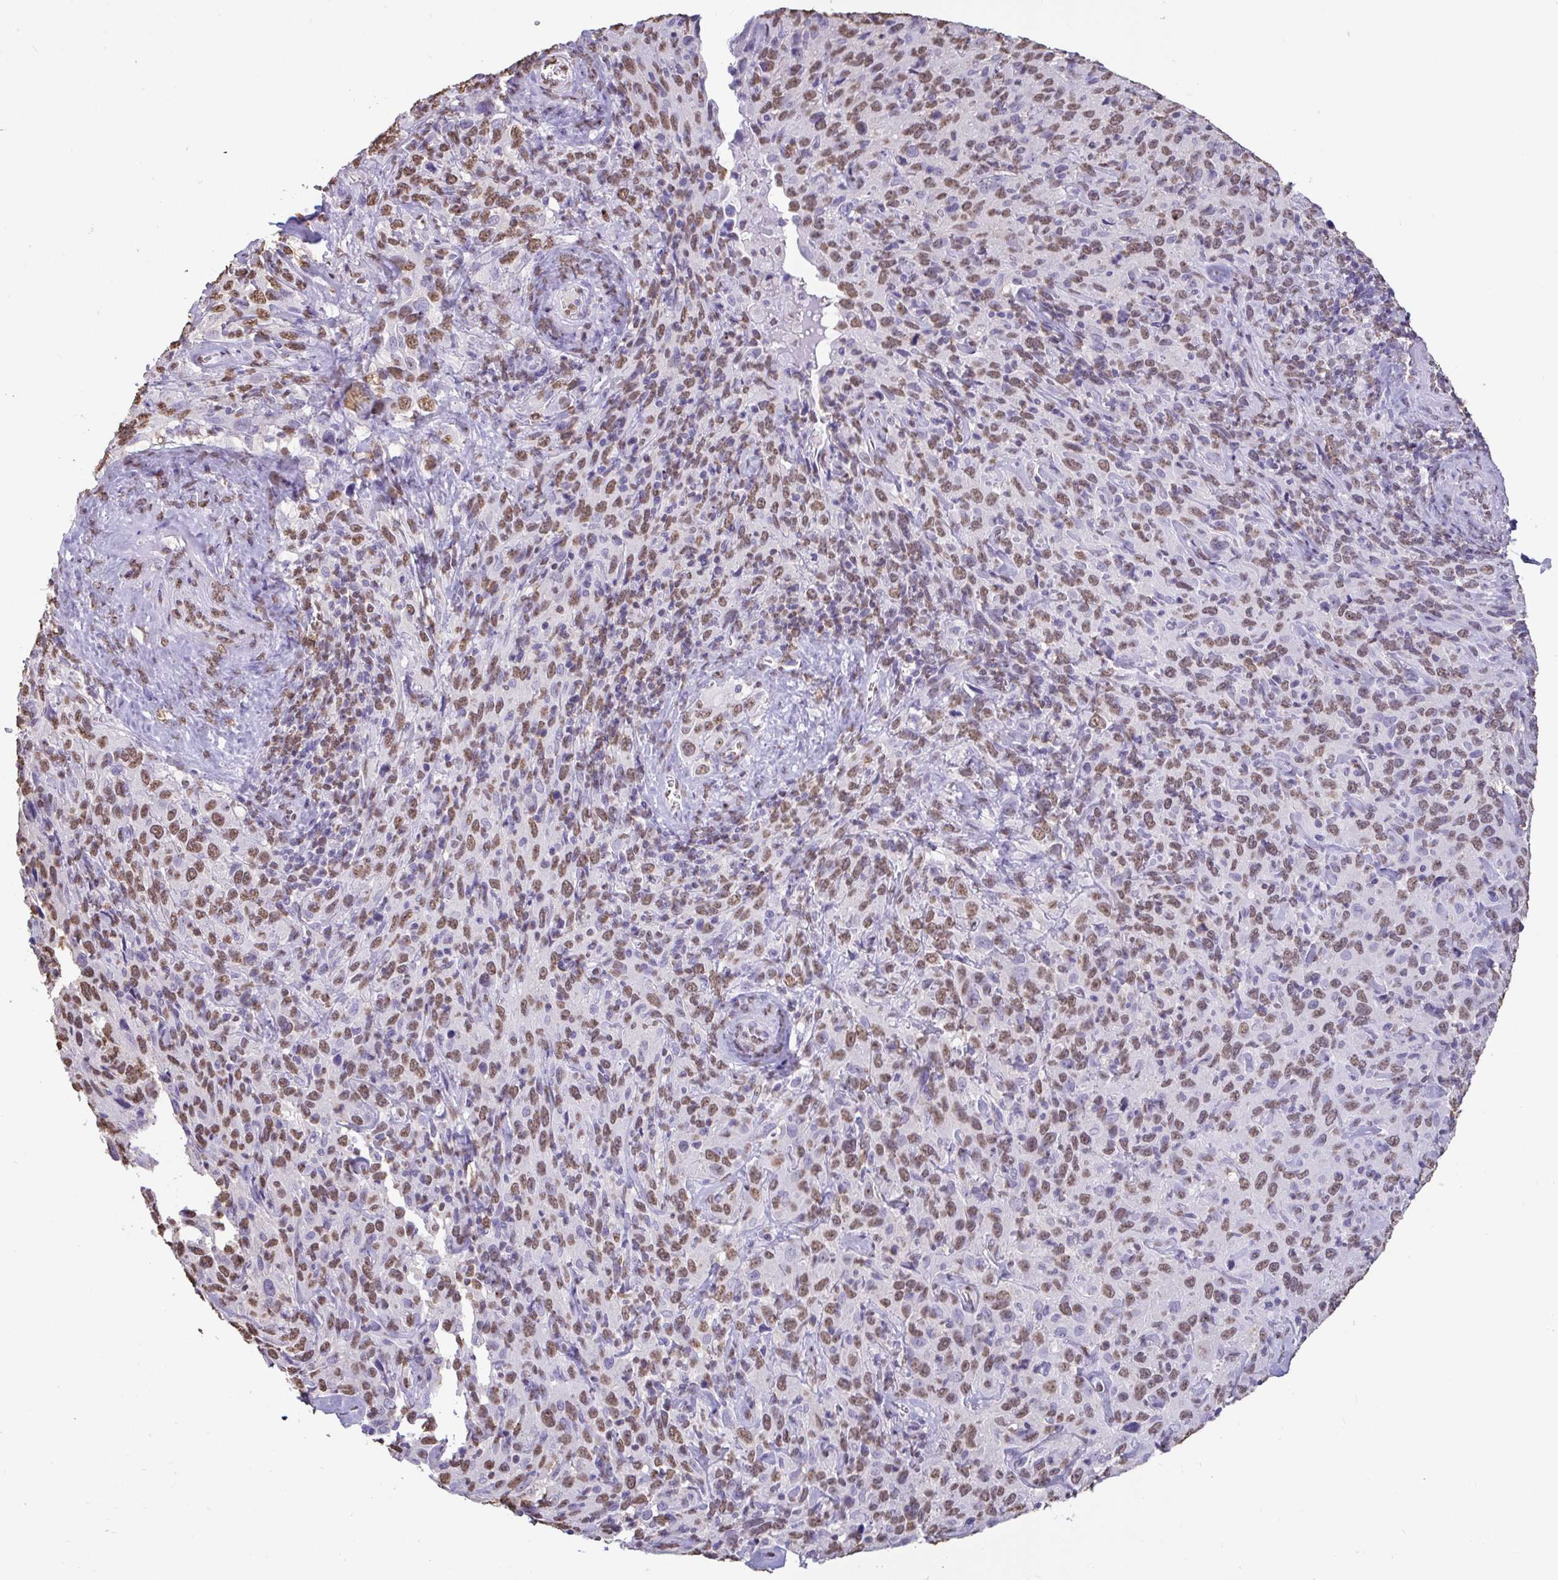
{"staining": {"intensity": "moderate", "quantity": ">75%", "location": "nuclear"}, "tissue": "cervical cancer", "cell_type": "Tumor cells", "image_type": "cancer", "snomed": [{"axis": "morphology", "description": "Normal tissue, NOS"}, {"axis": "morphology", "description": "Squamous cell carcinoma, NOS"}, {"axis": "topography", "description": "Cervix"}], "caption": "Cervical squamous cell carcinoma stained with a protein marker exhibits moderate staining in tumor cells.", "gene": "SEMA6B", "patient": {"sex": "female", "age": 51}}